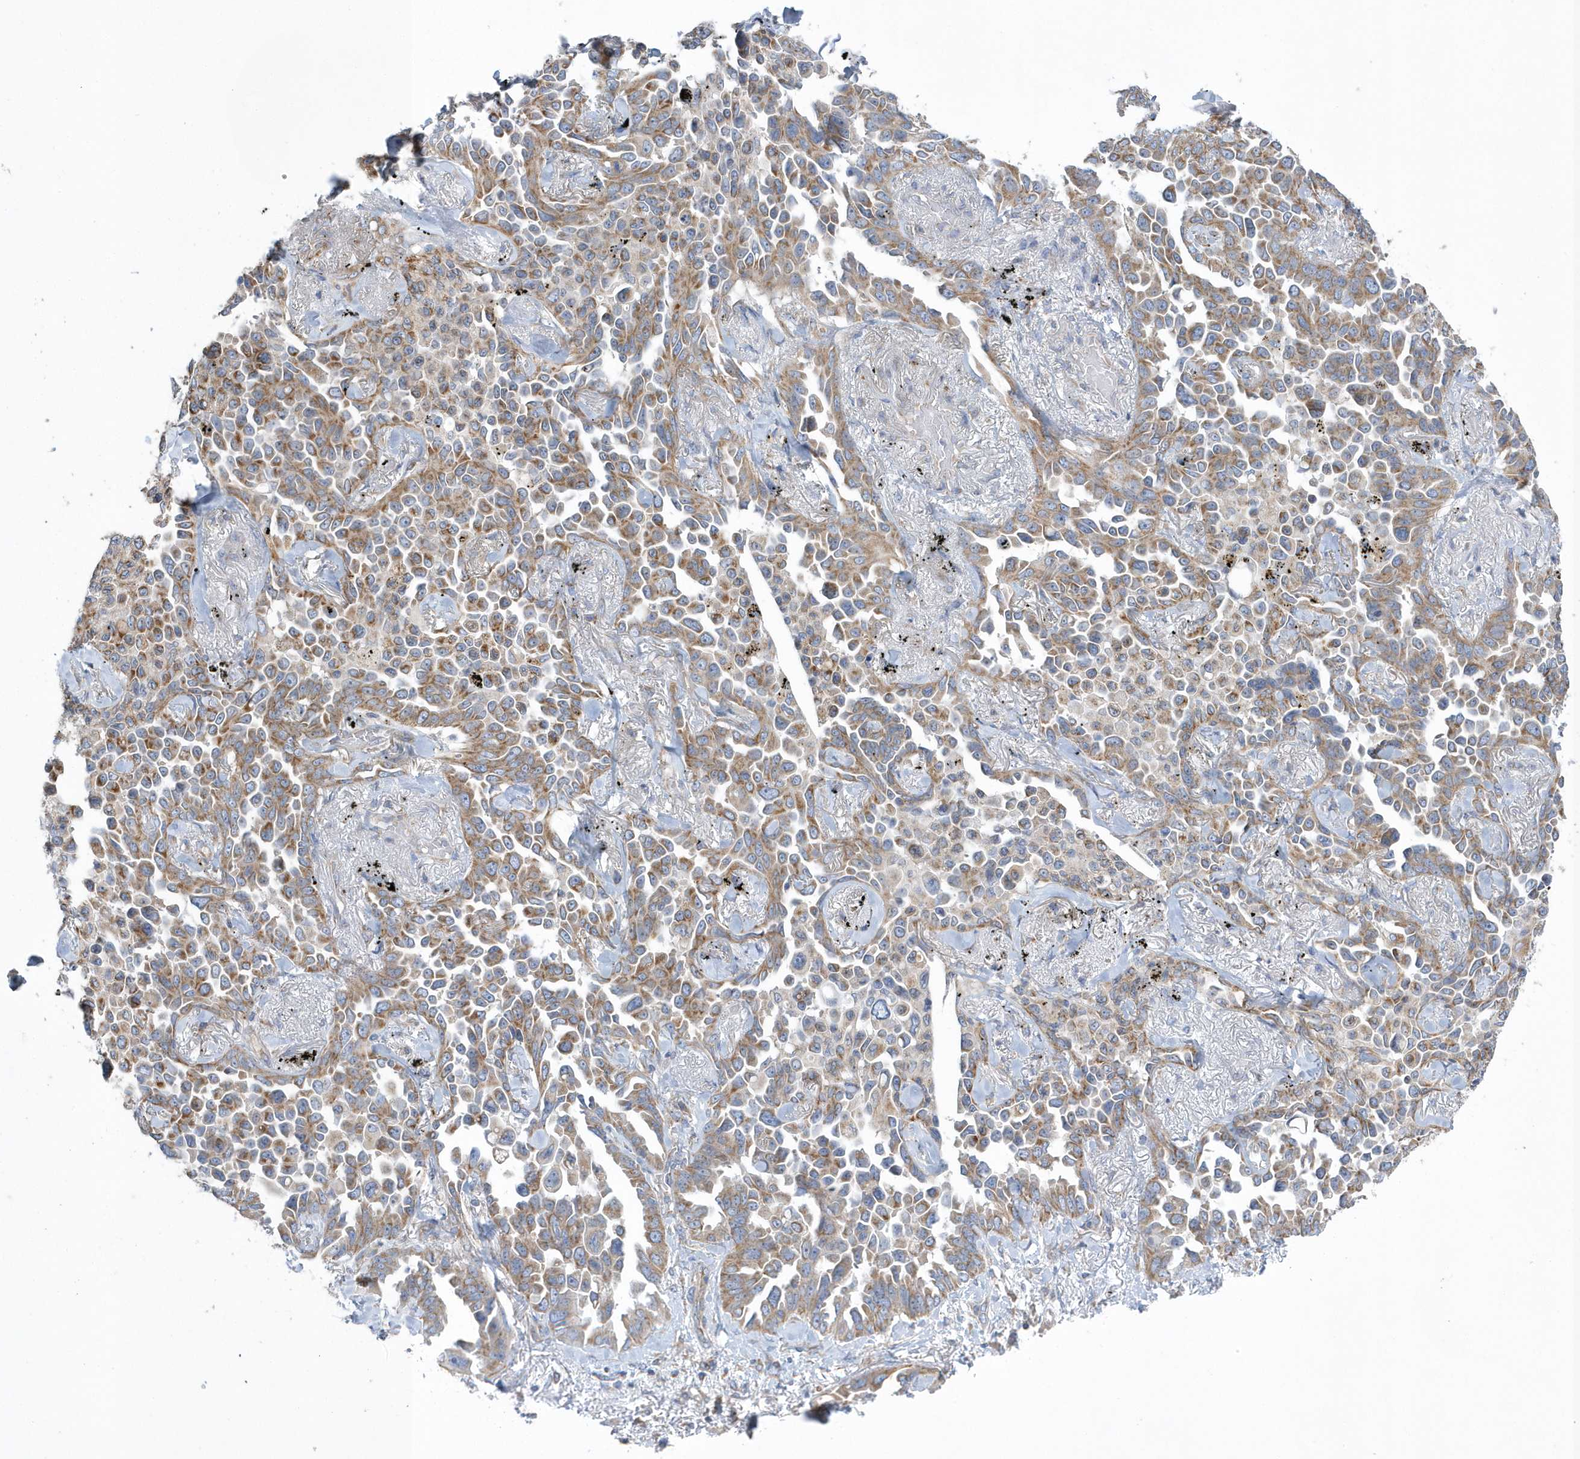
{"staining": {"intensity": "moderate", "quantity": ">75%", "location": "cytoplasmic/membranous"}, "tissue": "lung cancer", "cell_type": "Tumor cells", "image_type": "cancer", "snomed": [{"axis": "morphology", "description": "Adenocarcinoma, NOS"}, {"axis": "topography", "description": "Lung"}], "caption": "IHC photomicrograph of lung cancer stained for a protein (brown), which reveals medium levels of moderate cytoplasmic/membranous staining in approximately >75% of tumor cells.", "gene": "SPATA5", "patient": {"sex": "female", "age": 67}}